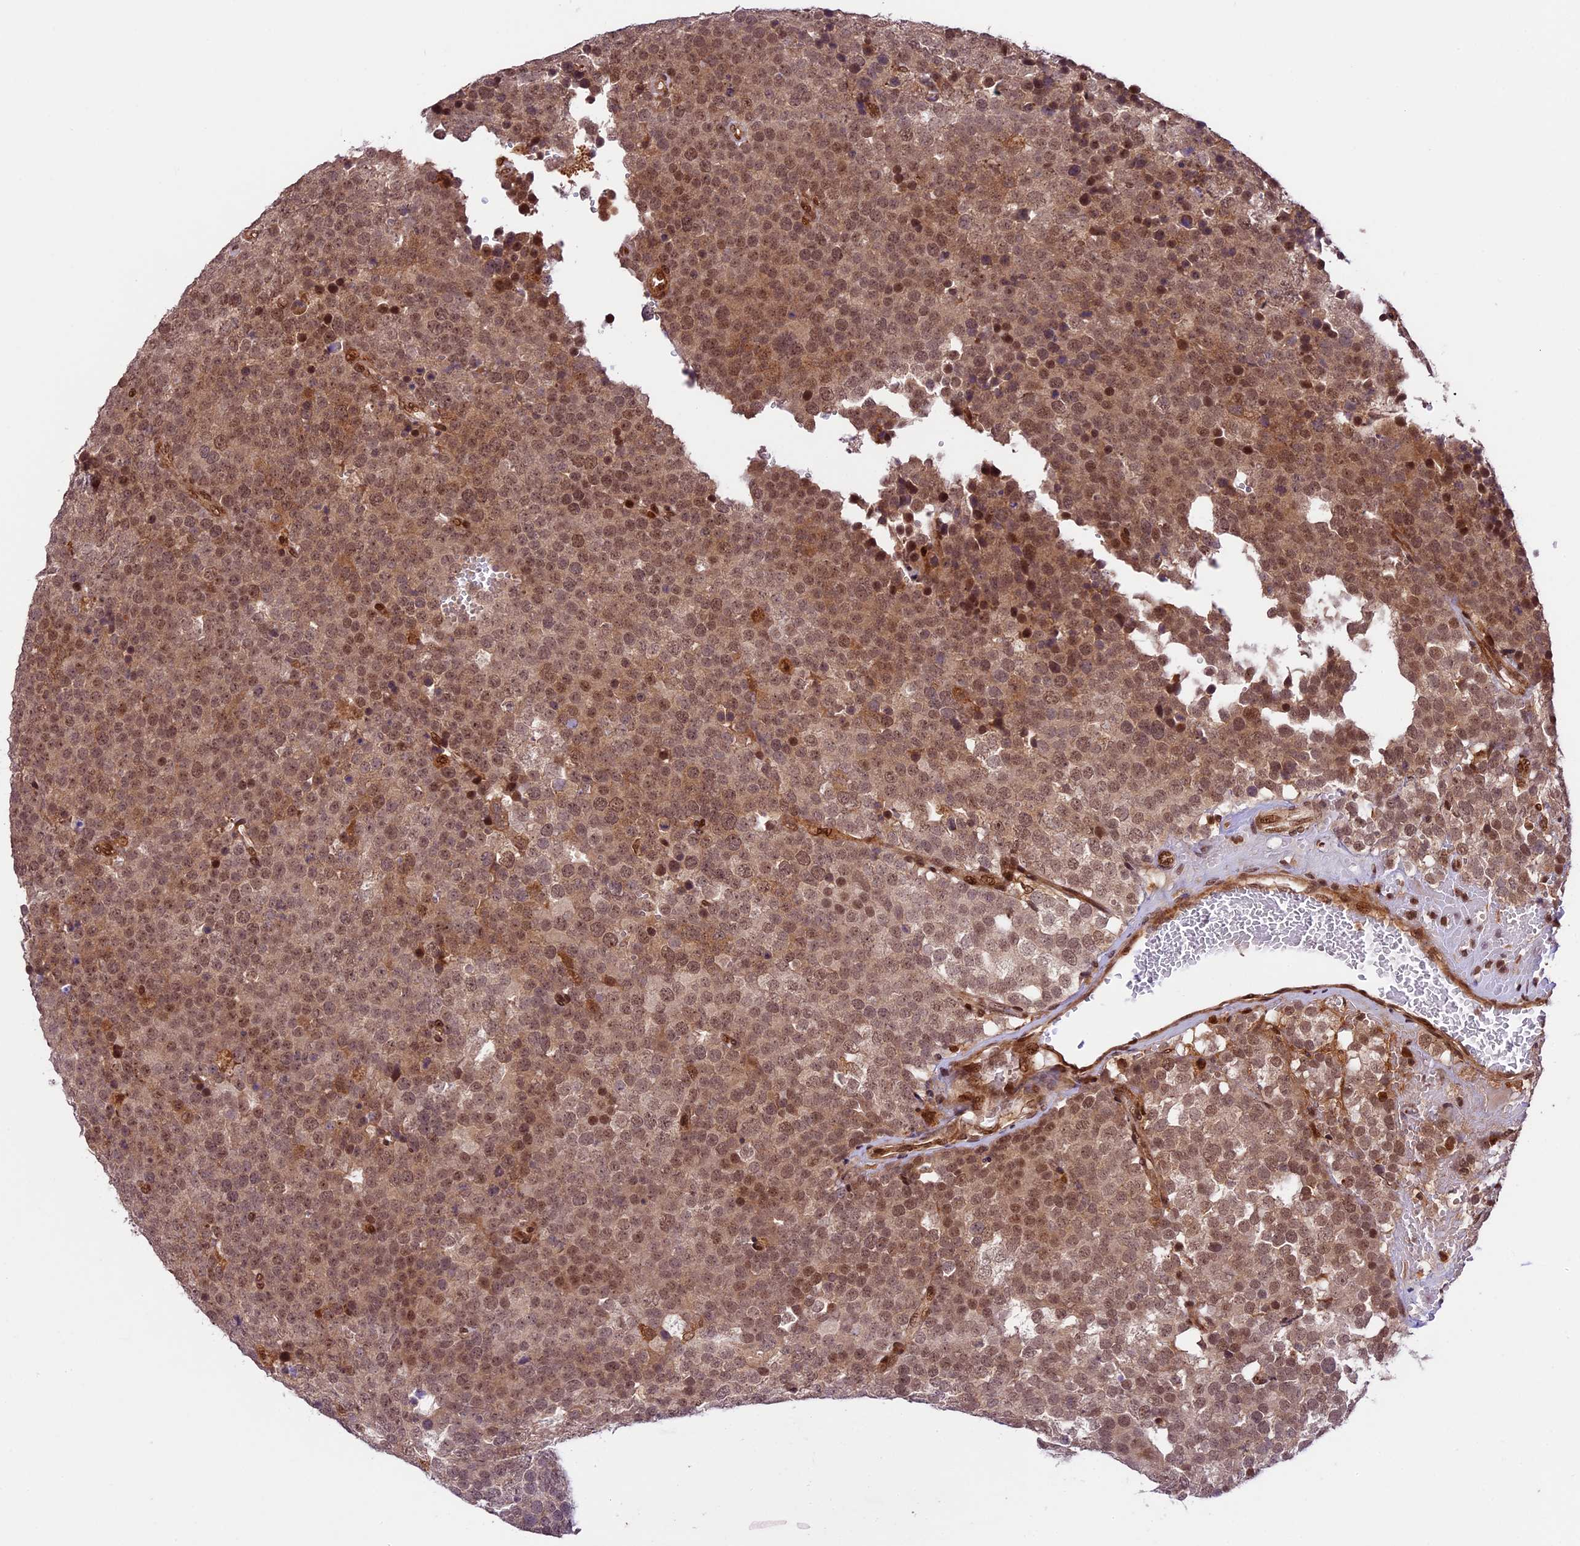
{"staining": {"intensity": "moderate", "quantity": ">75%", "location": "cytoplasmic/membranous,nuclear"}, "tissue": "testis cancer", "cell_type": "Tumor cells", "image_type": "cancer", "snomed": [{"axis": "morphology", "description": "Seminoma, NOS"}, {"axis": "topography", "description": "Testis"}], "caption": "Seminoma (testis) stained for a protein demonstrates moderate cytoplasmic/membranous and nuclear positivity in tumor cells. Nuclei are stained in blue.", "gene": "DHX38", "patient": {"sex": "male", "age": 71}}